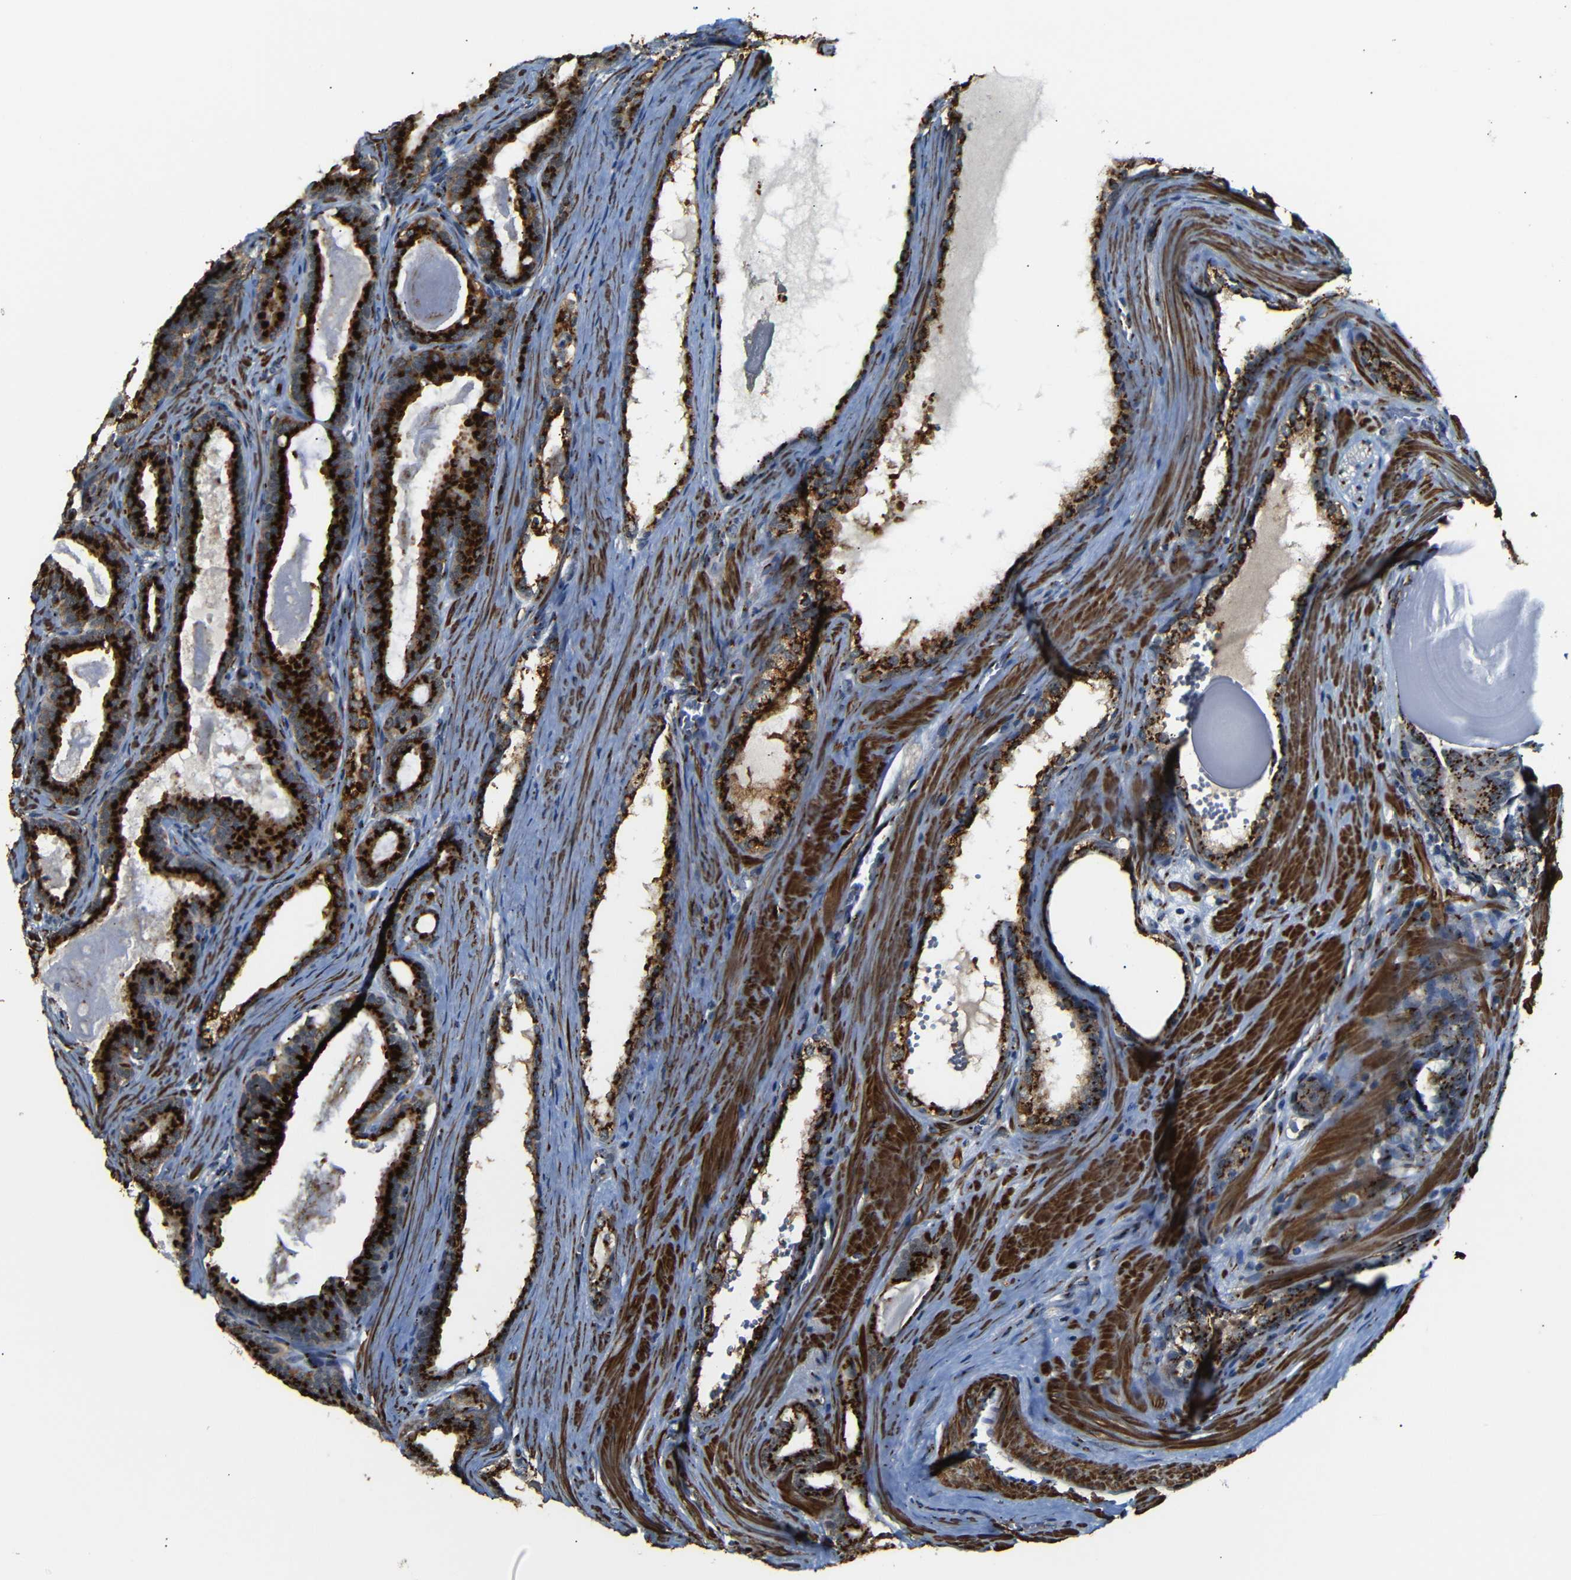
{"staining": {"intensity": "strong", "quantity": ">75%", "location": "cytoplasmic/membranous"}, "tissue": "prostate cancer", "cell_type": "Tumor cells", "image_type": "cancer", "snomed": [{"axis": "morphology", "description": "Adenocarcinoma, High grade"}, {"axis": "topography", "description": "Prostate"}], "caption": "Immunohistochemistry (IHC) histopathology image of neoplastic tissue: prostate cancer (high-grade adenocarcinoma) stained using IHC shows high levels of strong protein expression localized specifically in the cytoplasmic/membranous of tumor cells, appearing as a cytoplasmic/membranous brown color.", "gene": "TGOLN2", "patient": {"sex": "male", "age": 60}}